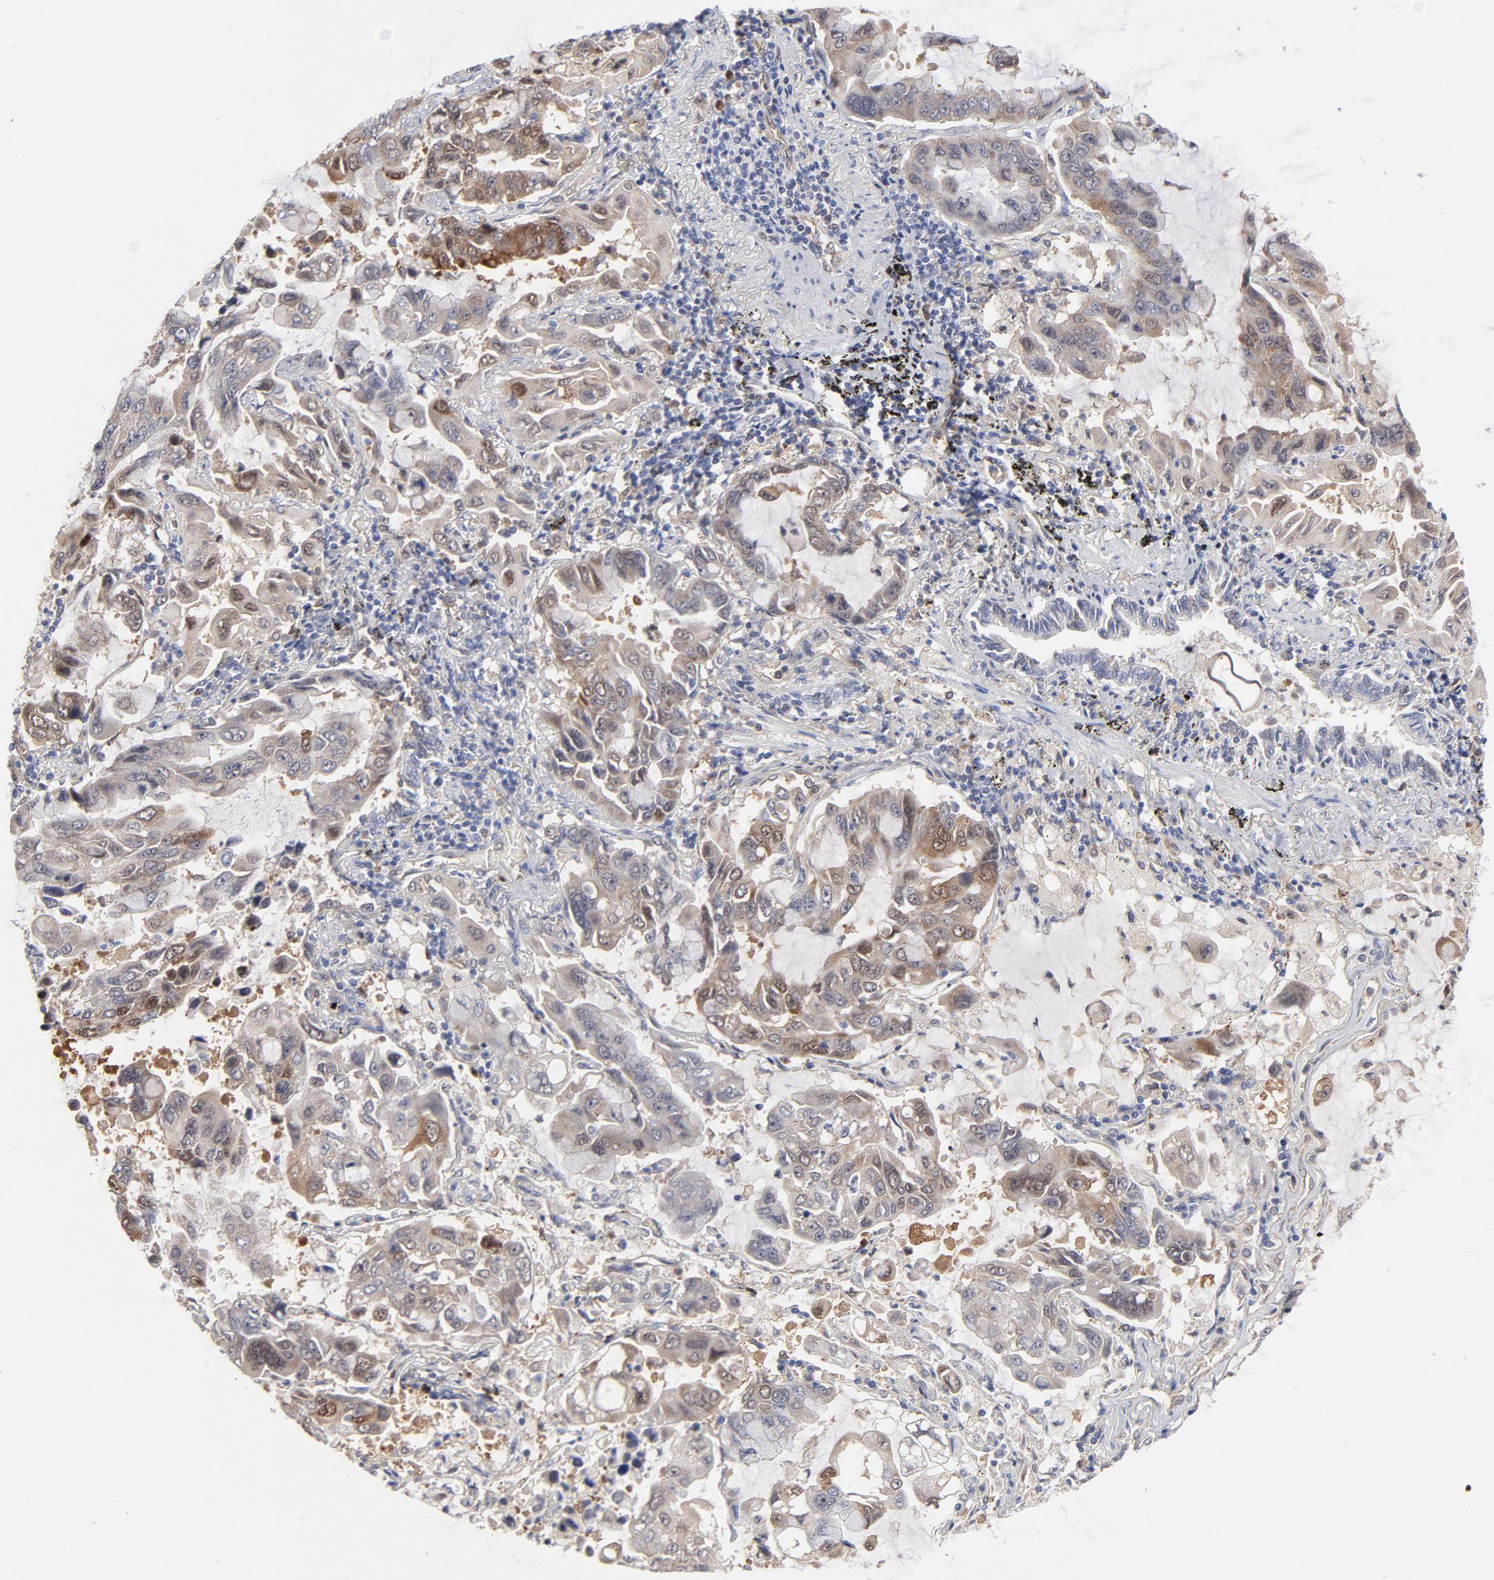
{"staining": {"intensity": "moderate", "quantity": "25%-75%", "location": "cytoplasmic/membranous"}, "tissue": "lung cancer", "cell_type": "Tumor cells", "image_type": "cancer", "snomed": [{"axis": "morphology", "description": "Adenocarcinoma, NOS"}, {"axis": "topography", "description": "Lung"}], "caption": "Immunohistochemical staining of lung cancer displays moderate cytoplasmic/membranous protein expression in about 25%-75% of tumor cells. The staining was performed using DAB (3,3'-diaminobenzidine), with brown indicating positive protein expression. Nuclei are stained blue with hematoxylin.", "gene": "ARRB1", "patient": {"sex": "male", "age": 64}}